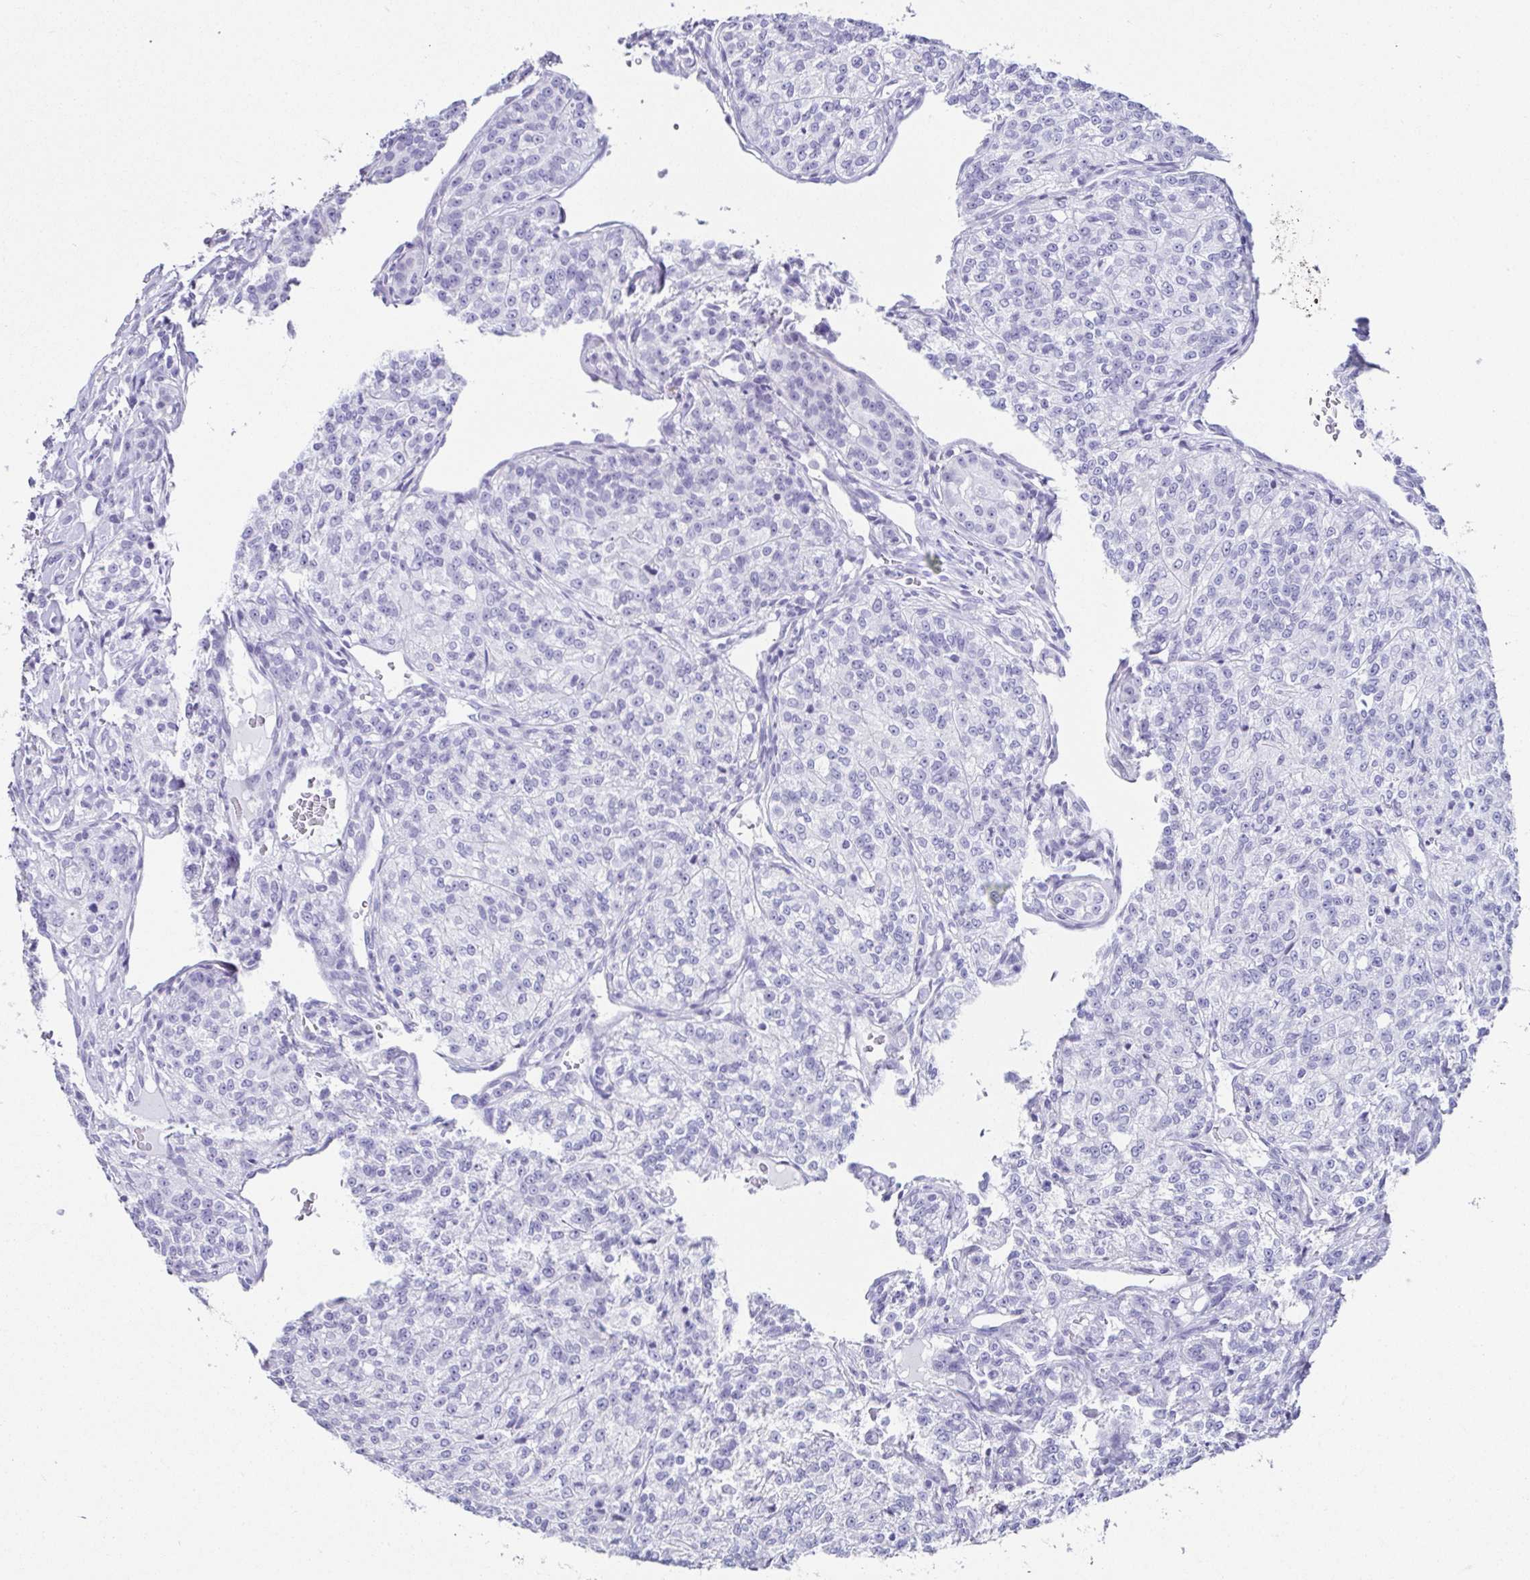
{"staining": {"intensity": "negative", "quantity": "none", "location": "none"}, "tissue": "renal cancer", "cell_type": "Tumor cells", "image_type": "cancer", "snomed": [{"axis": "morphology", "description": "Adenocarcinoma, NOS"}, {"axis": "topography", "description": "Kidney"}], "caption": "Micrograph shows no significant protein expression in tumor cells of renal adenocarcinoma.", "gene": "ESX1", "patient": {"sex": "female", "age": 63}}